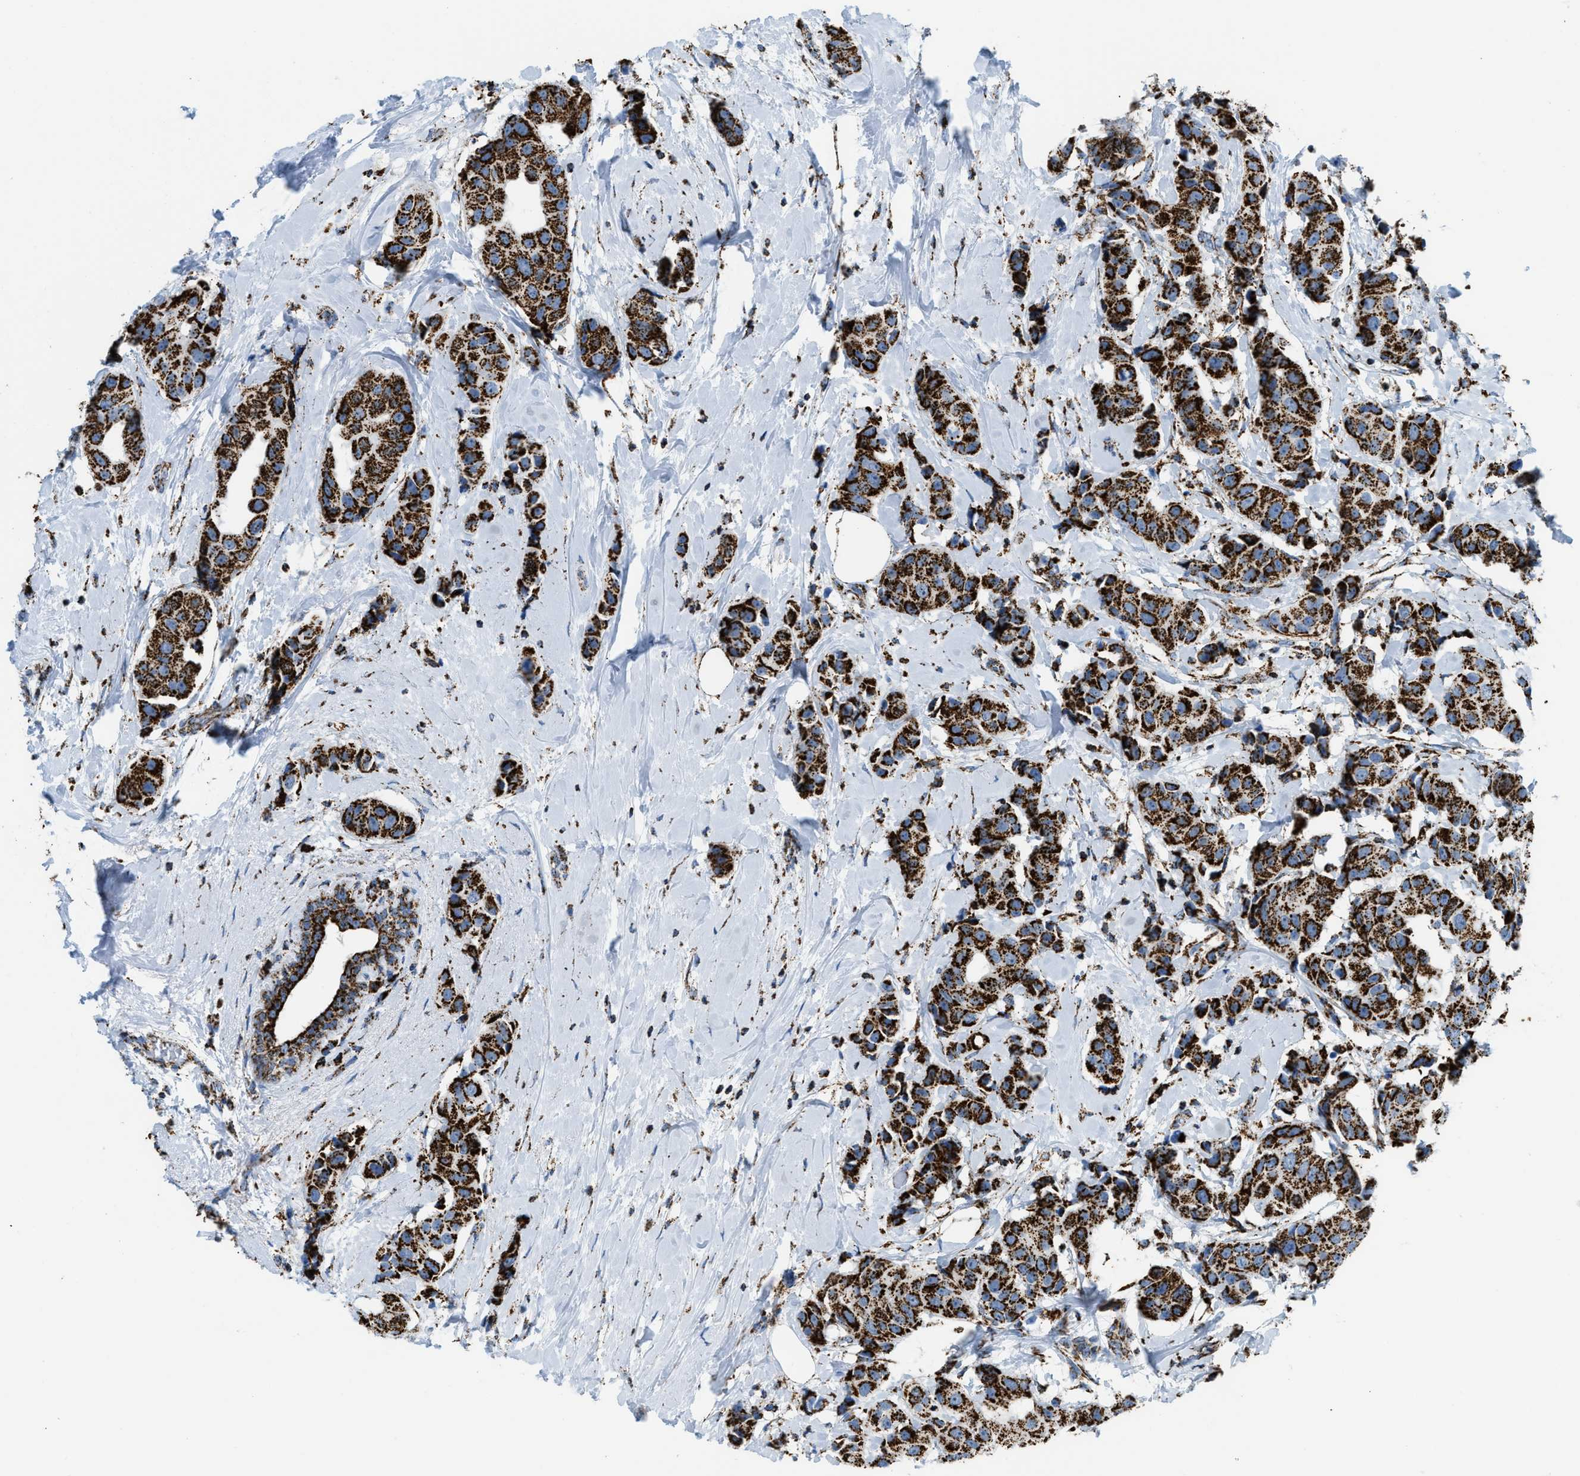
{"staining": {"intensity": "strong", "quantity": ">75%", "location": "cytoplasmic/membranous"}, "tissue": "breast cancer", "cell_type": "Tumor cells", "image_type": "cancer", "snomed": [{"axis": "morphology", "description": "Normal tissue, NOS"}, {"axis": "morphology", "description": "Duct carcinoma"}, {"axis": "topography", "description": "Breast"}], "caption": "Immunohistochemical staining of human breast infiltrating ductal carcinoma exhibits high levels of strong cytoplasmic/membranous protein expression in about >75% of tumor cells. (Brightfield microscopy of DAB IHC at high magnification).", "gene": "ETFB", "patient": {"sex": "female", "age": 39}}